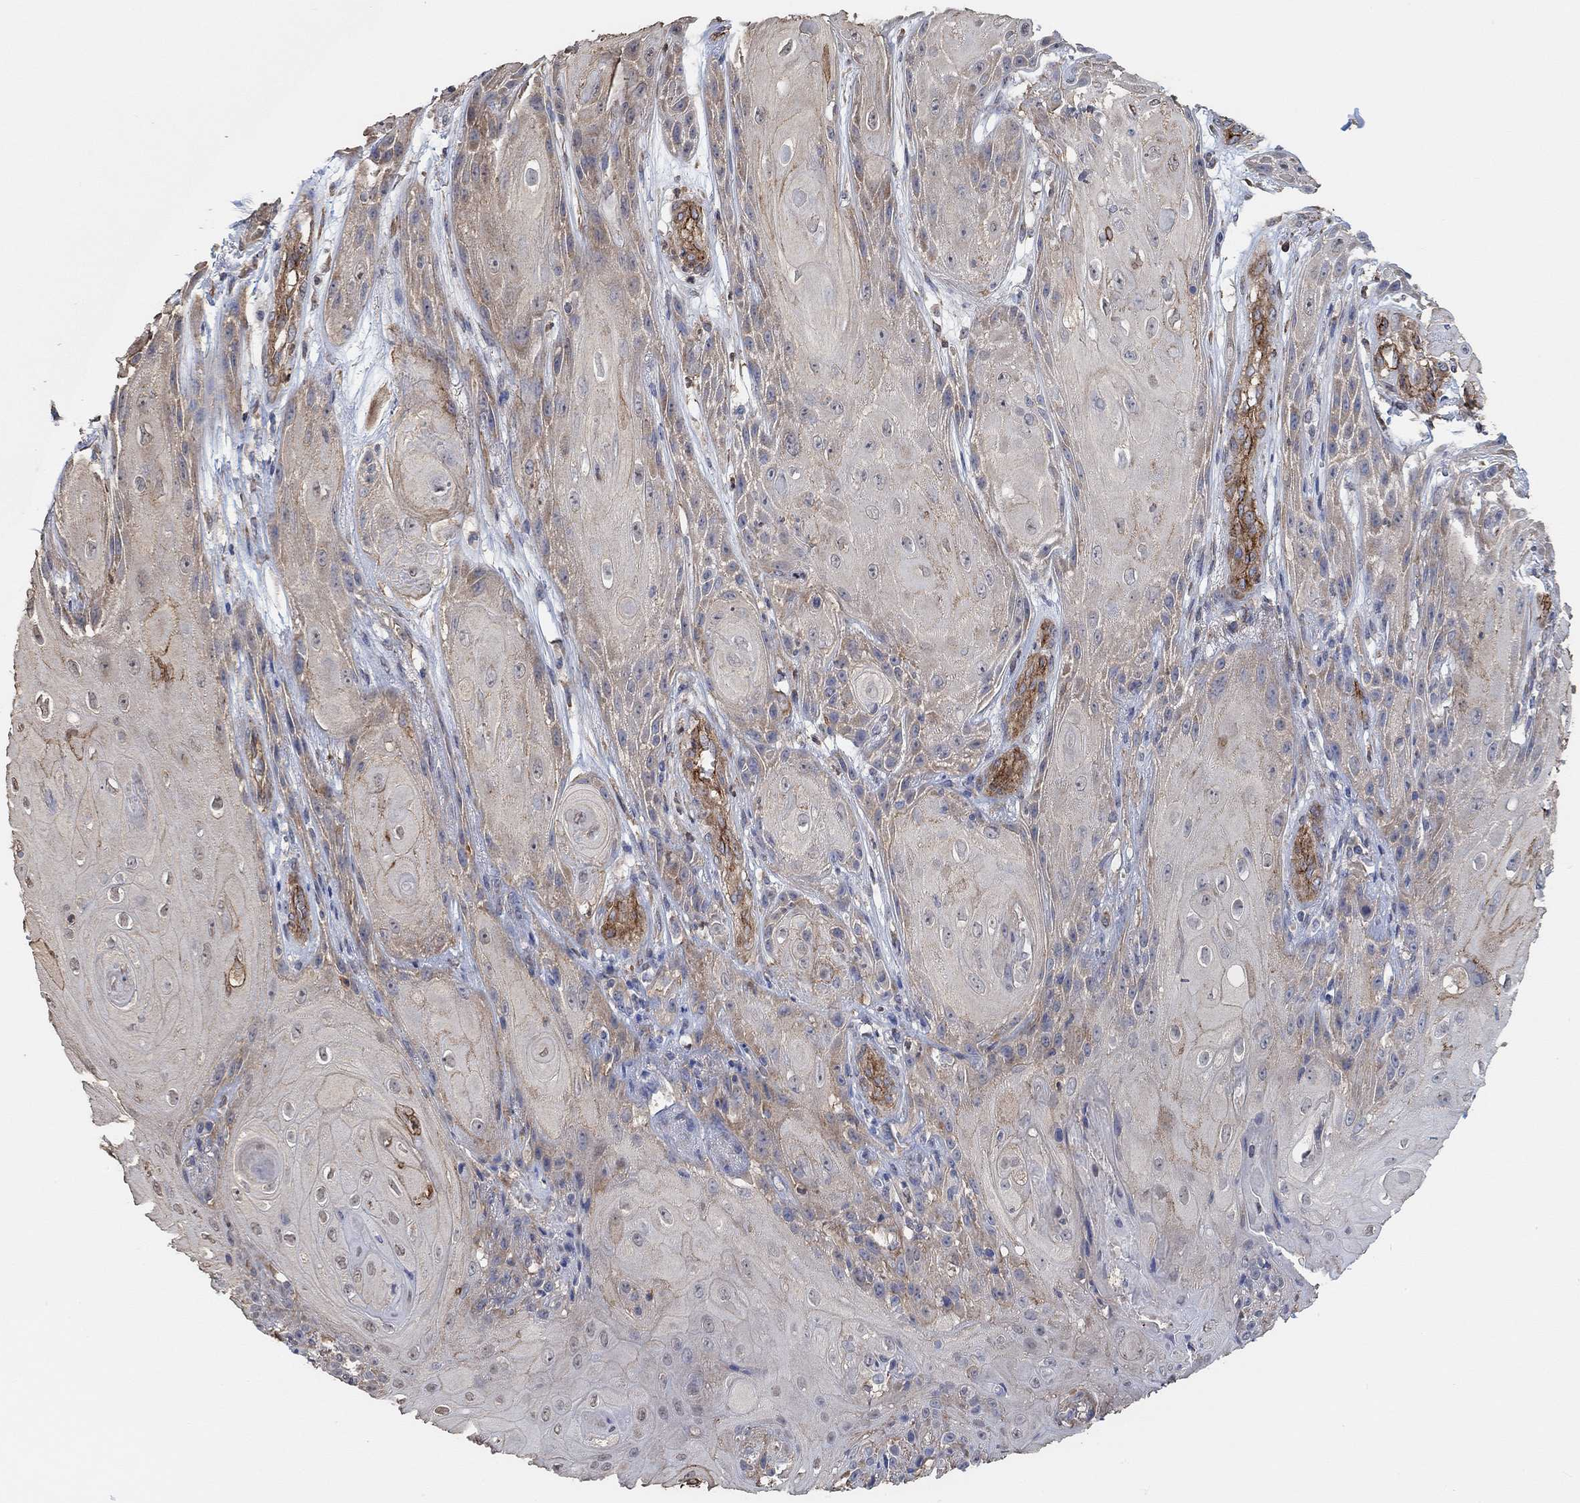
{"staining": {"intensity": "moderate", "quantity": "<25%", "location": "cytoplasmic/membranous"}, "tissue": "skin cancer", "cell_type": "Tumor cells", "image_type": "cancer", "snomed": [{"axis": "morphology", "description": "Squamous cell carcinoma, NOS"}, {"axis": "topography", "description": "Skin"}], "caption": "The image displays immunohistochemical staining of skin squamous cell carcinoma. There is moderate cytoplasmic/membranous positivity is identified in approximately <25% of tumor cells.", "gene": "SYT16", "patient": {"sex": "male", "age": 62}}